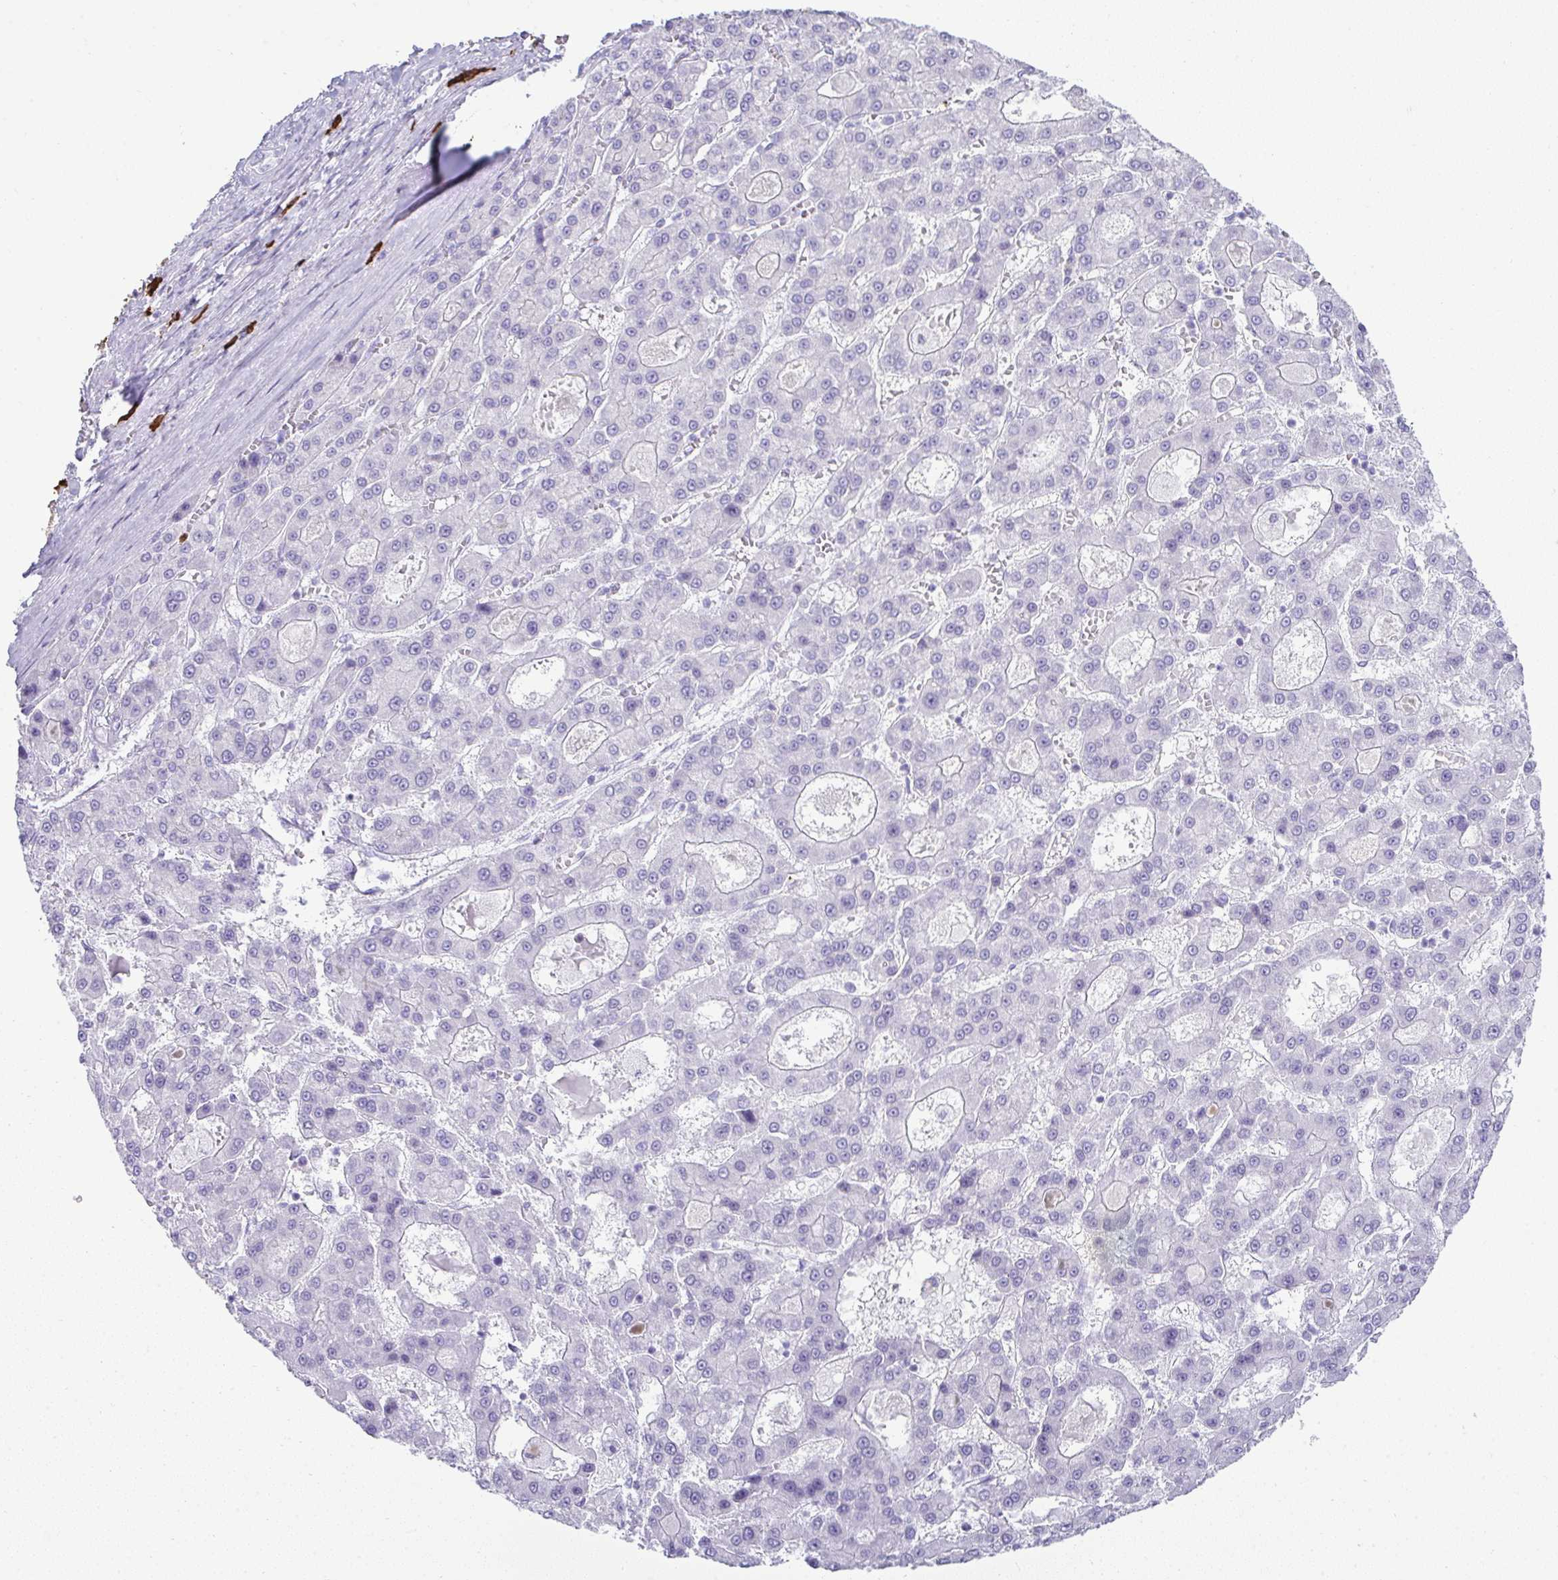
{"staining": {"intensity": "negative", "quantity": "none", "location": "none"}, "tissue": "liver cancer", "cell_type": "Tumor cells", "image_type": "cancer", "snomed": [{"axis": "morphology", "description": "Carcinoma, Hepatocellular, NOS"}, {"axis": "topography", "description": "Liver"}], "caption": "High power microscopy histopathology image of an immunohistochemistry image of liver cancer, revealing no significant expression in tumor cells.", "gene": "CDADC1", "patient": {"sex": "male", "age": 70}}